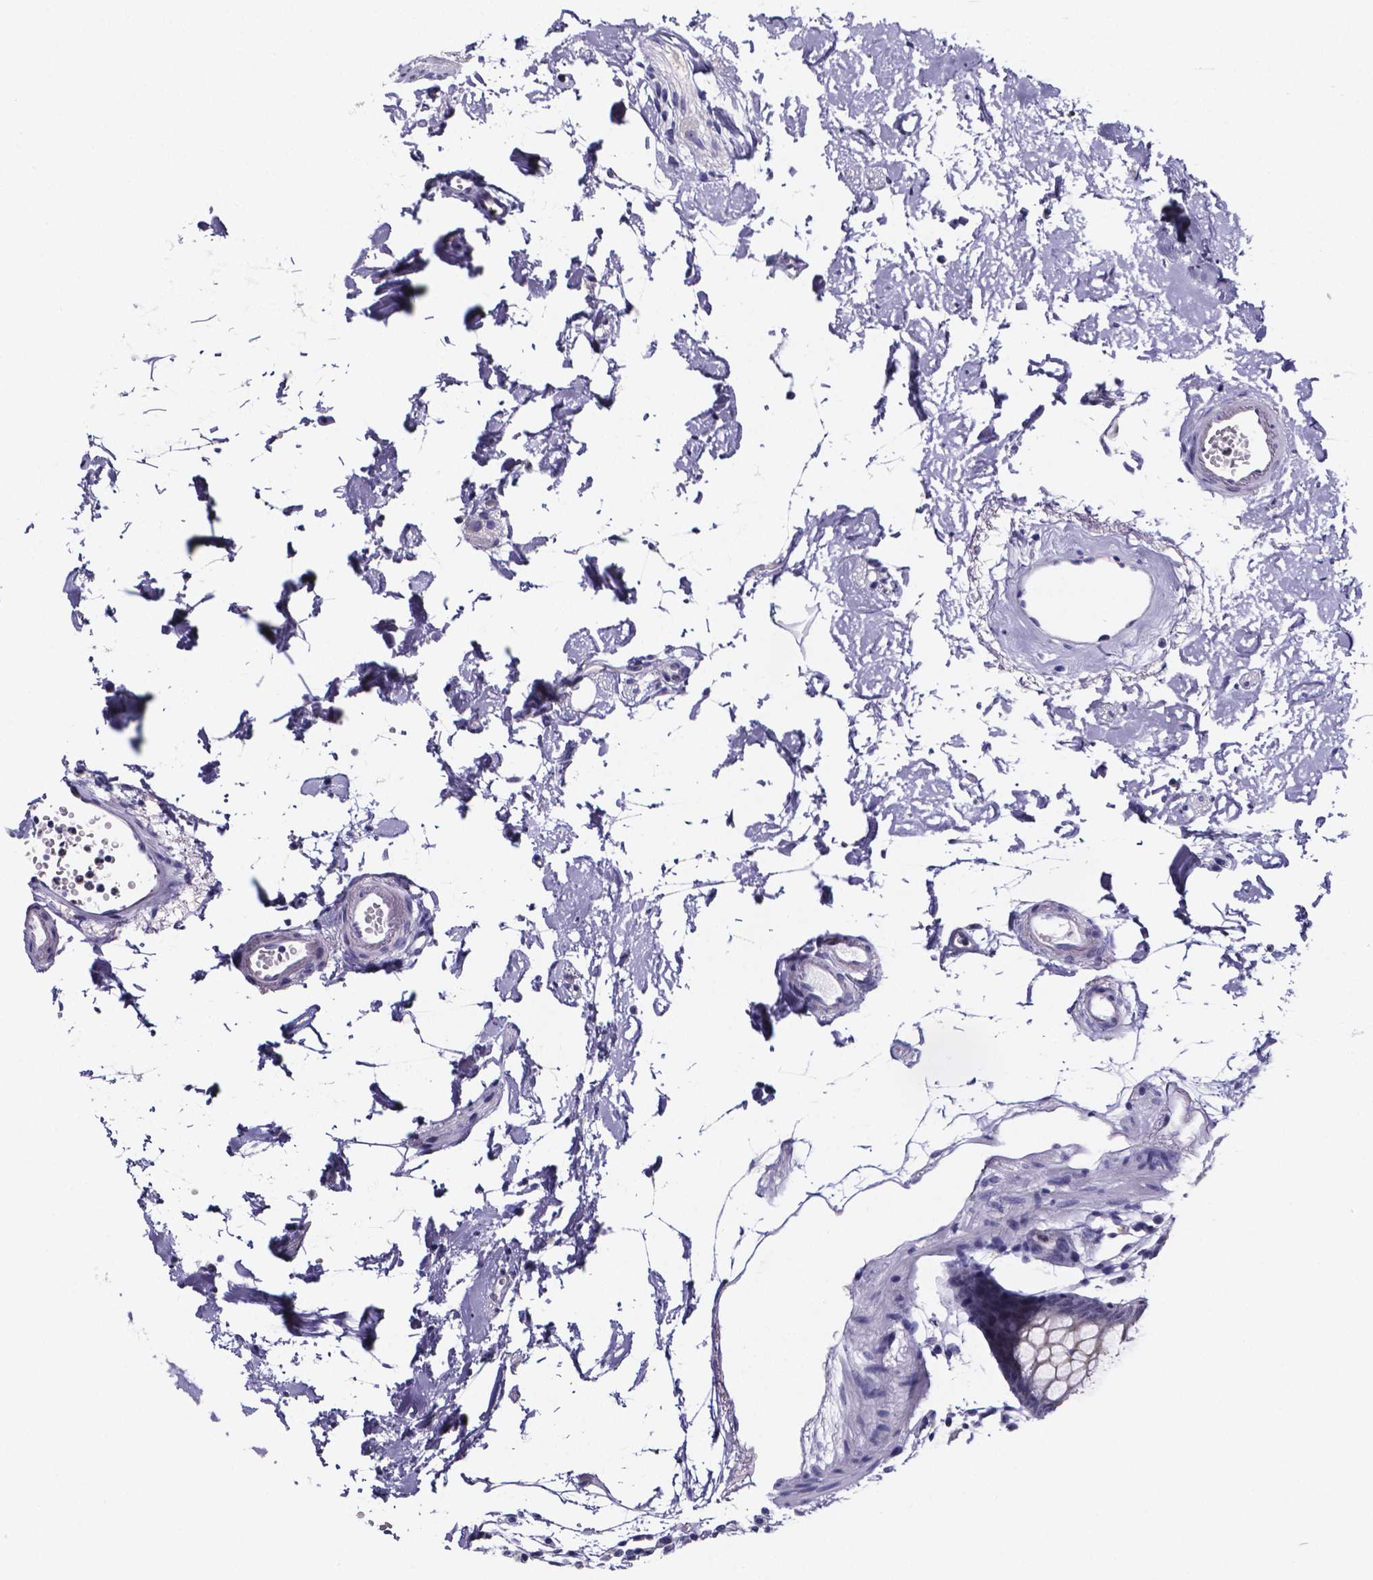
{"staining": {"intensity": "negative", "quantity": "none", "location": "none"}, "tissue": "colon", "cell_type": "Endothelial cells", "image_type": "normal", "snomed": [{"axis": "morphology", "description": "Normal tissue, NOS"}, {"axis": "topography", "description": "Colon"}], "caption": "High magnification brightfield microscopy of benign colon stained with DAB (3,3'-diaminobenzidine) (brown) and counterstained with hematoxylin (blue): endothelial cells show no significant positivity.", "gene": "IZUMO1", "patient": {"sex": "female", "age": 84}}